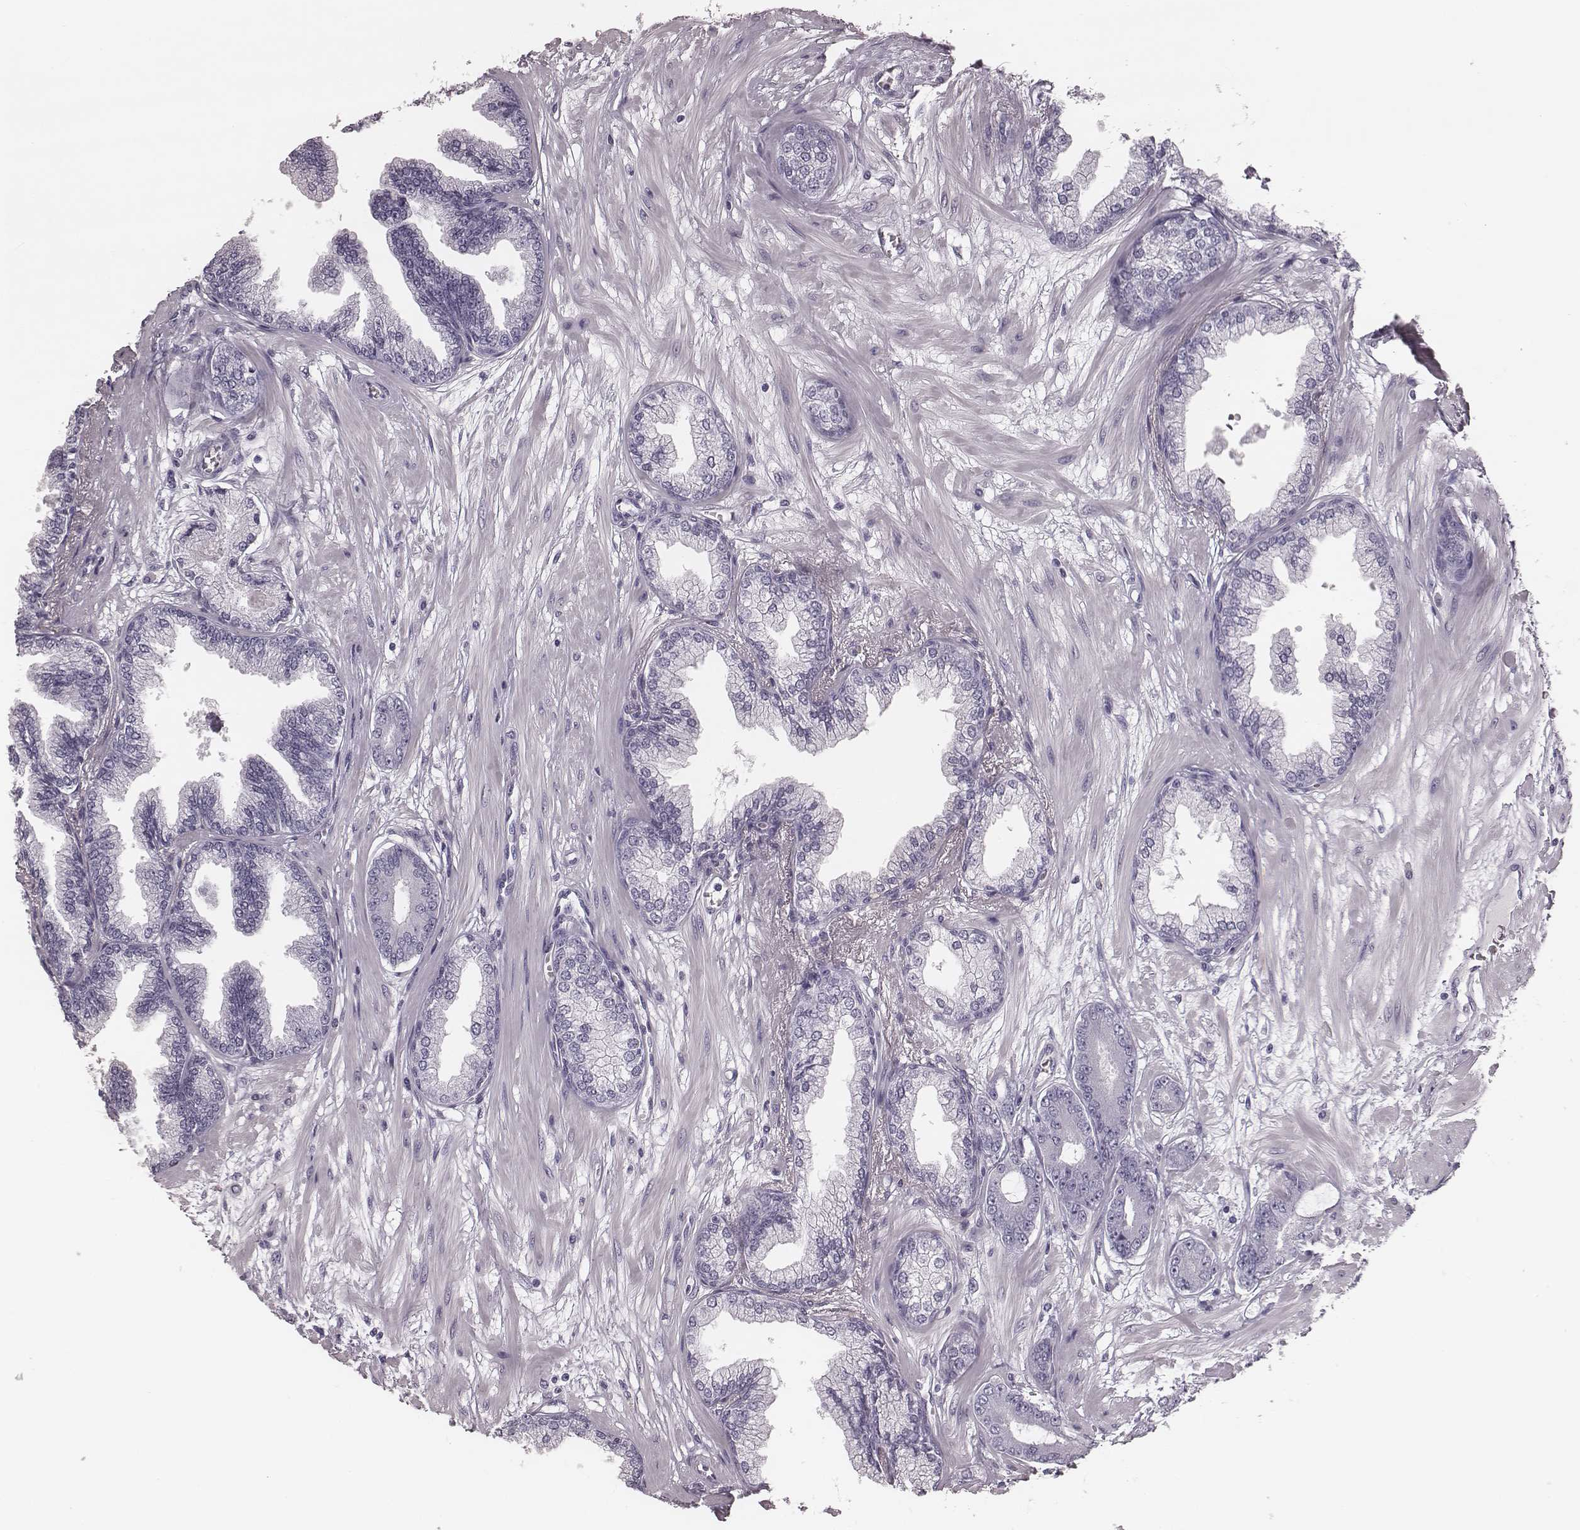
{"staining": {"intensity": "negative", "quantity": "none", "location": "none"}, "tissue": "prostate cancer", "cell_type": "Tumor cells", "image_type": "cancer", "snomed": [{"axis": "morphology", "description": "Adenocarcinoma, Low grade"}, {"axis": "topography", "description": "Prostate"}], "caption": "Immunohistochemistry photomicrograph of prostate cancer stained for a protein (brown), which exhibits no expression in tumor cells.", "gene": "KRT74", "patient": {"sex": "male", "age": 64}}